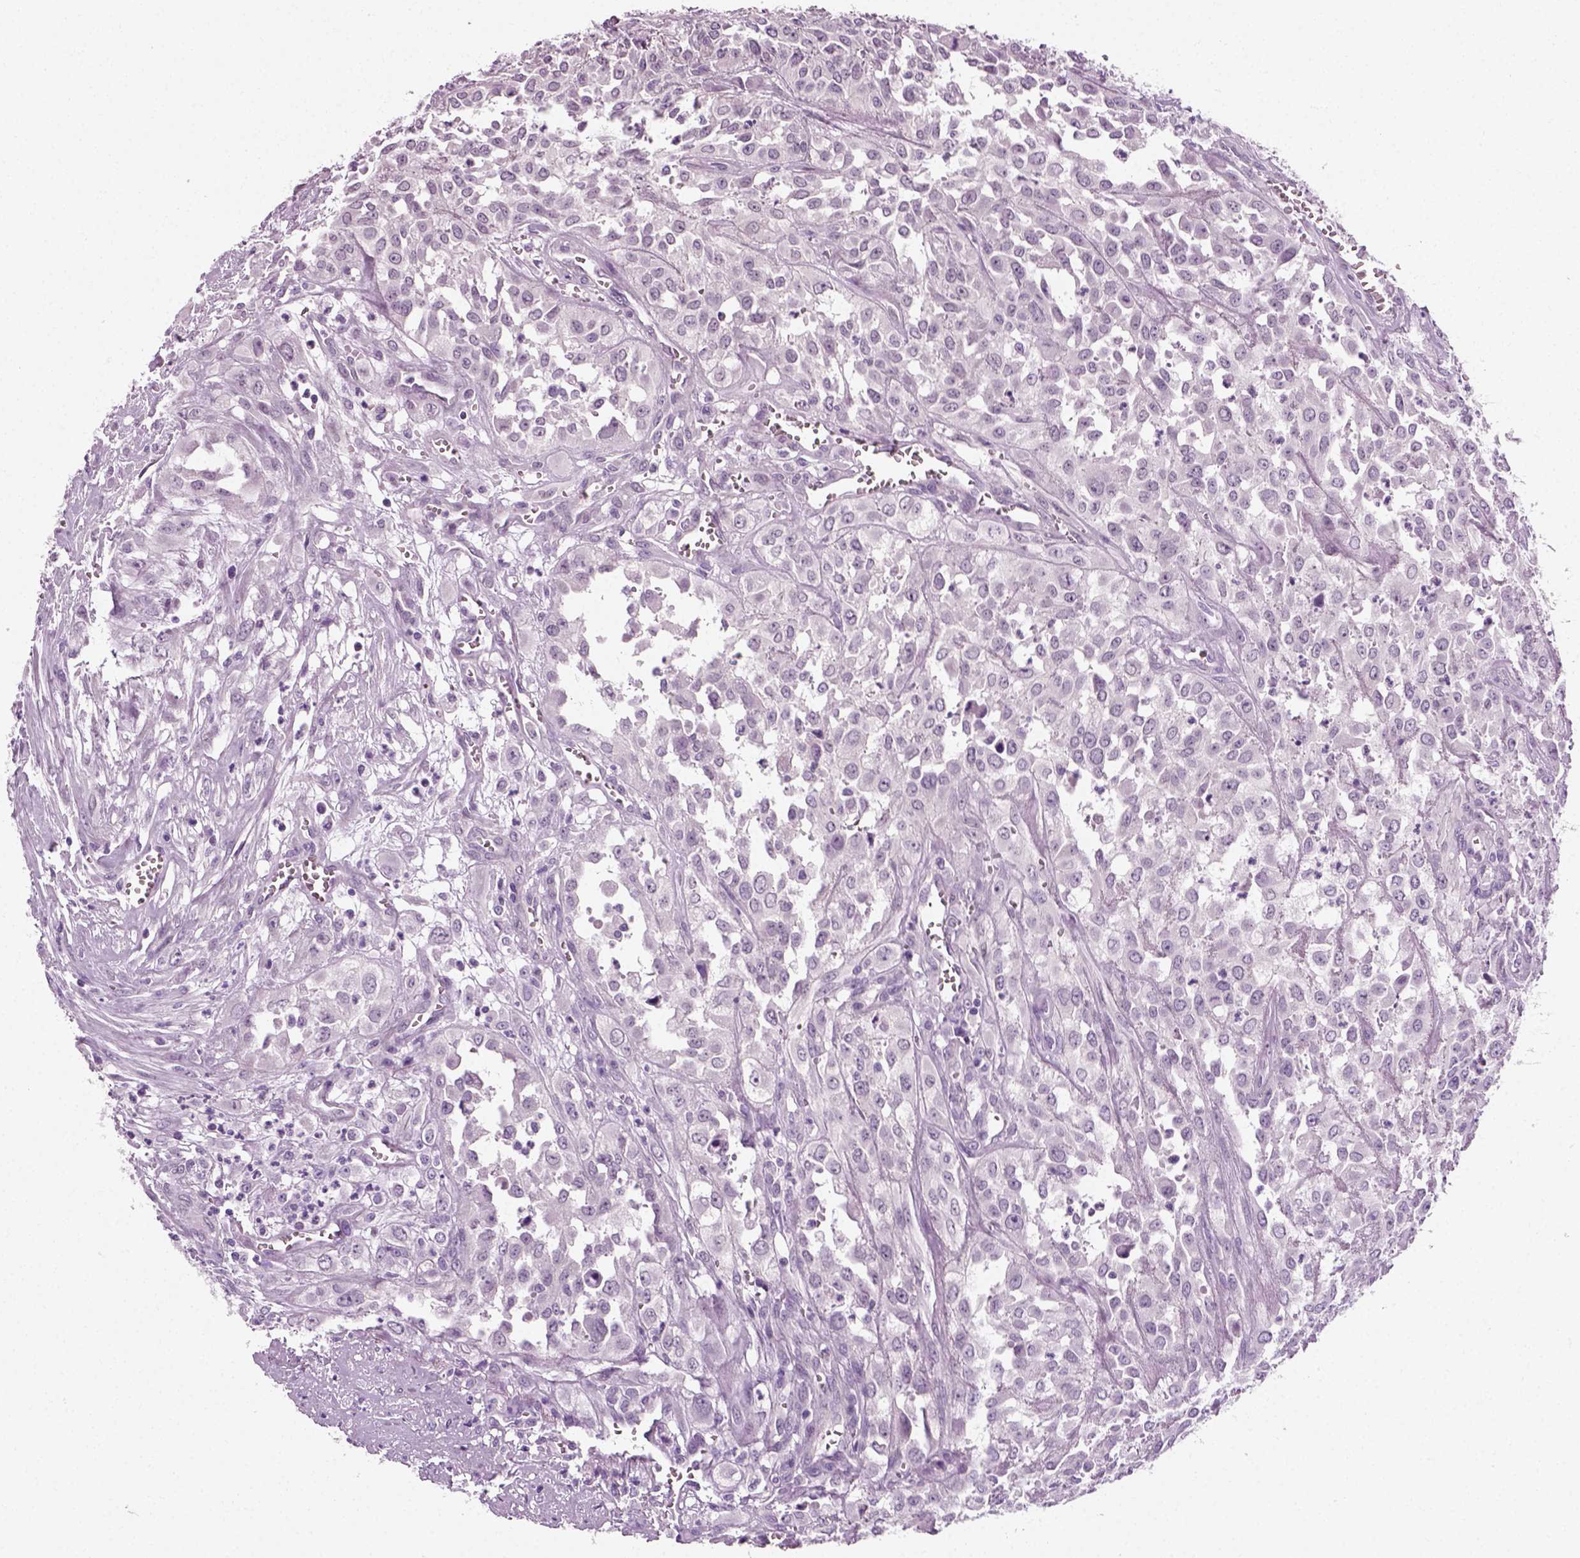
{"staining": {"intensity": "negative", "quantity": "none", "location": "none"}, "tissue": "urothelial cancer", "cell_type": "Tumor cells", "image_type": "cancer", "snomed": [{"axis": "morphology", "description": "Urothelial carcinoma, High grade"}, {"axis": "topography", "description": "Urinary bladder"}], "caption": "Immunohistochemistry (IHC) image of human urothelial cancer stained for a protein (brown), which shows no expression in tumor cells. (DAB (3,3'-diaminobenzidine) immunohistochemistry (IHC) visualized using brightfield microscopy, high magnification).", "gene": "SPATA31E1", "patient": {"sex": "male", "age": 67}}